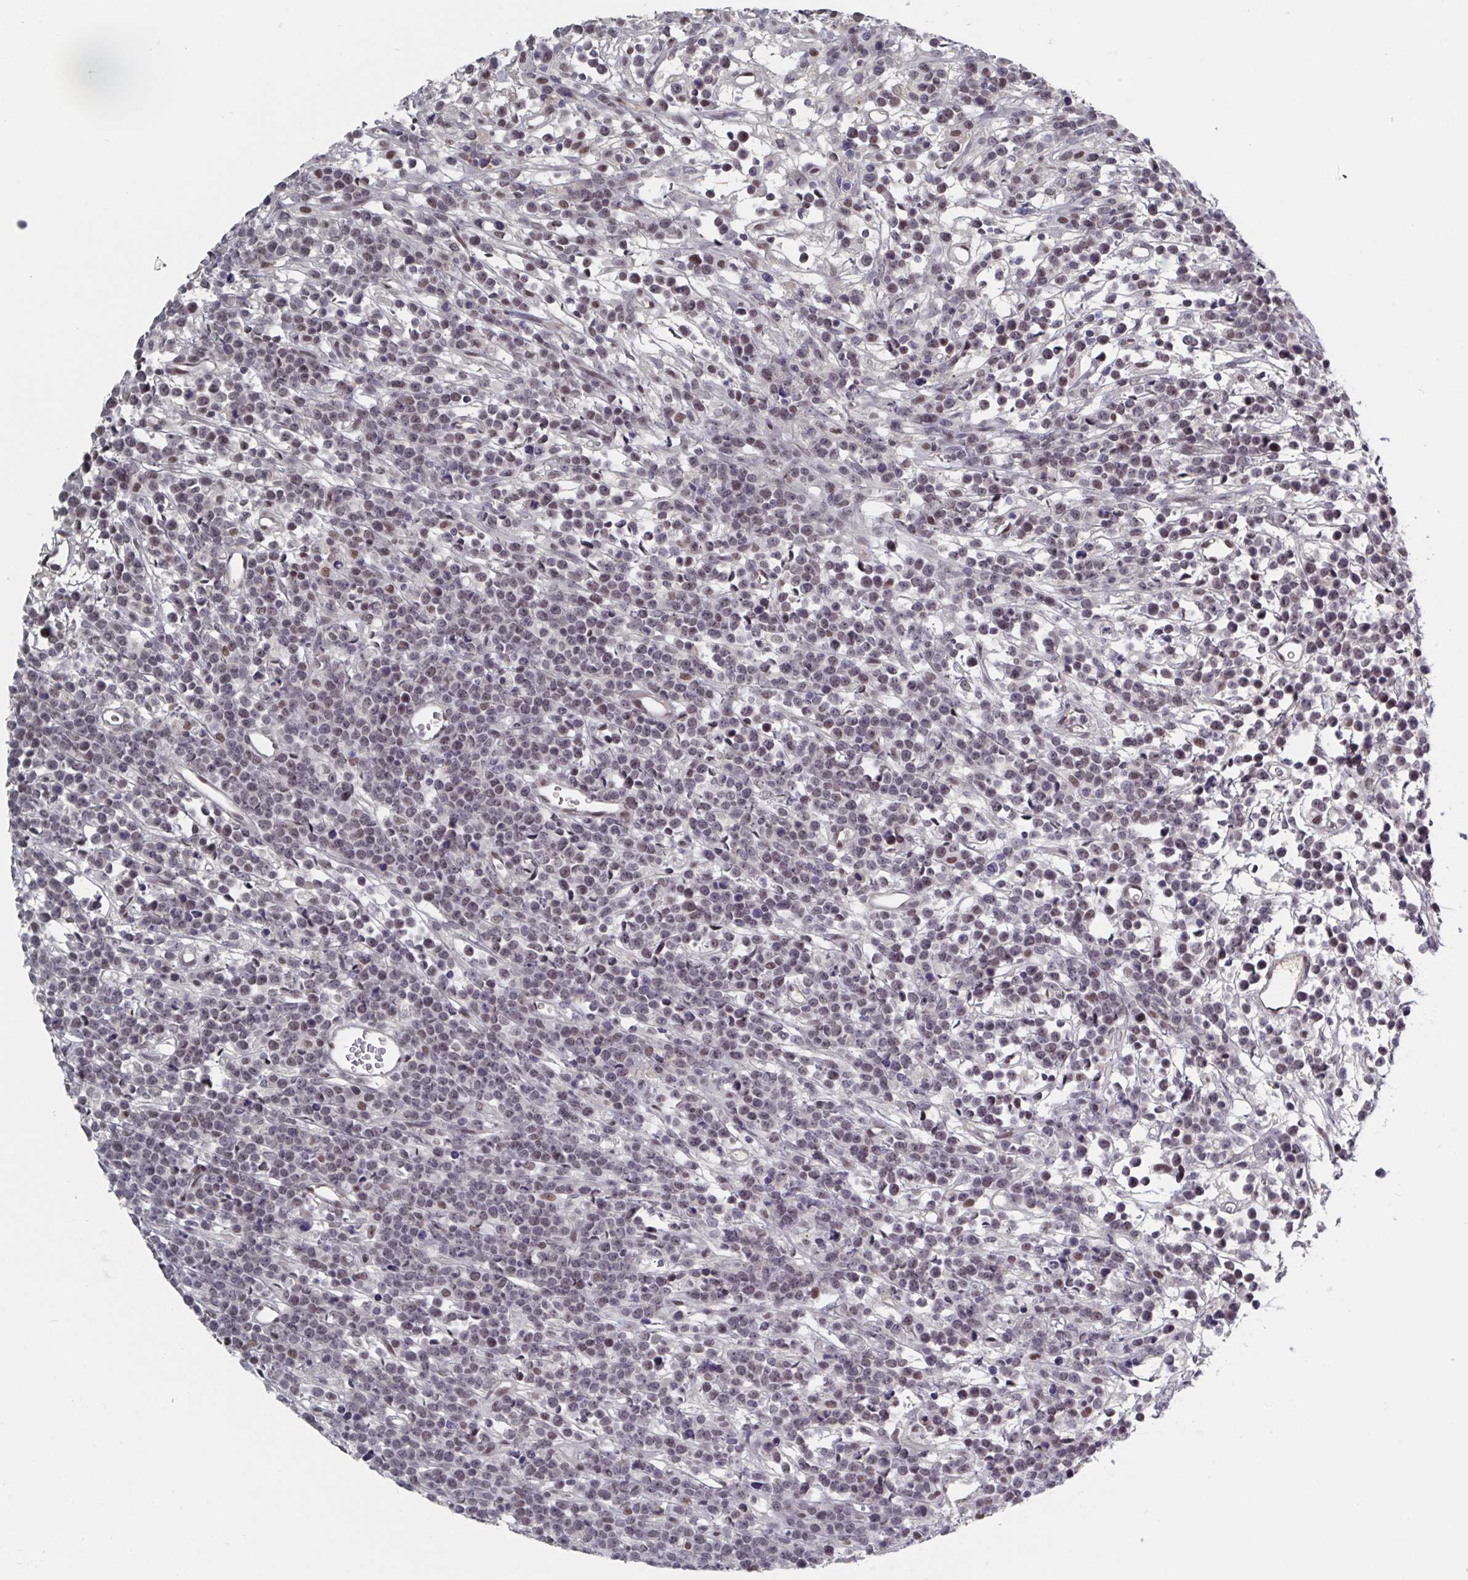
{"staining": {"intensity": "weak", "quantity": "25%-75%", "location": "nuclear"}, "tissue": "lymphoma", "cell_type": "Tumor cells", "image_type": "cancer", "snomed": [{"axis": "morphology", "description": "Malignant lymphoma, non-Hodgkin's type, High grade"}, {"axis": "topography", "description": "Ovary"}], "caption": "High-power microscopy captured an immunohistochemistry image of high-grade malignant lymphoma, non-Hodgkin's type, revealing weak nuclear positivity in about 25%-75% of tumor cells.", "gene": "BCL7B", "patient": {"sex": "female", "age": 56}}